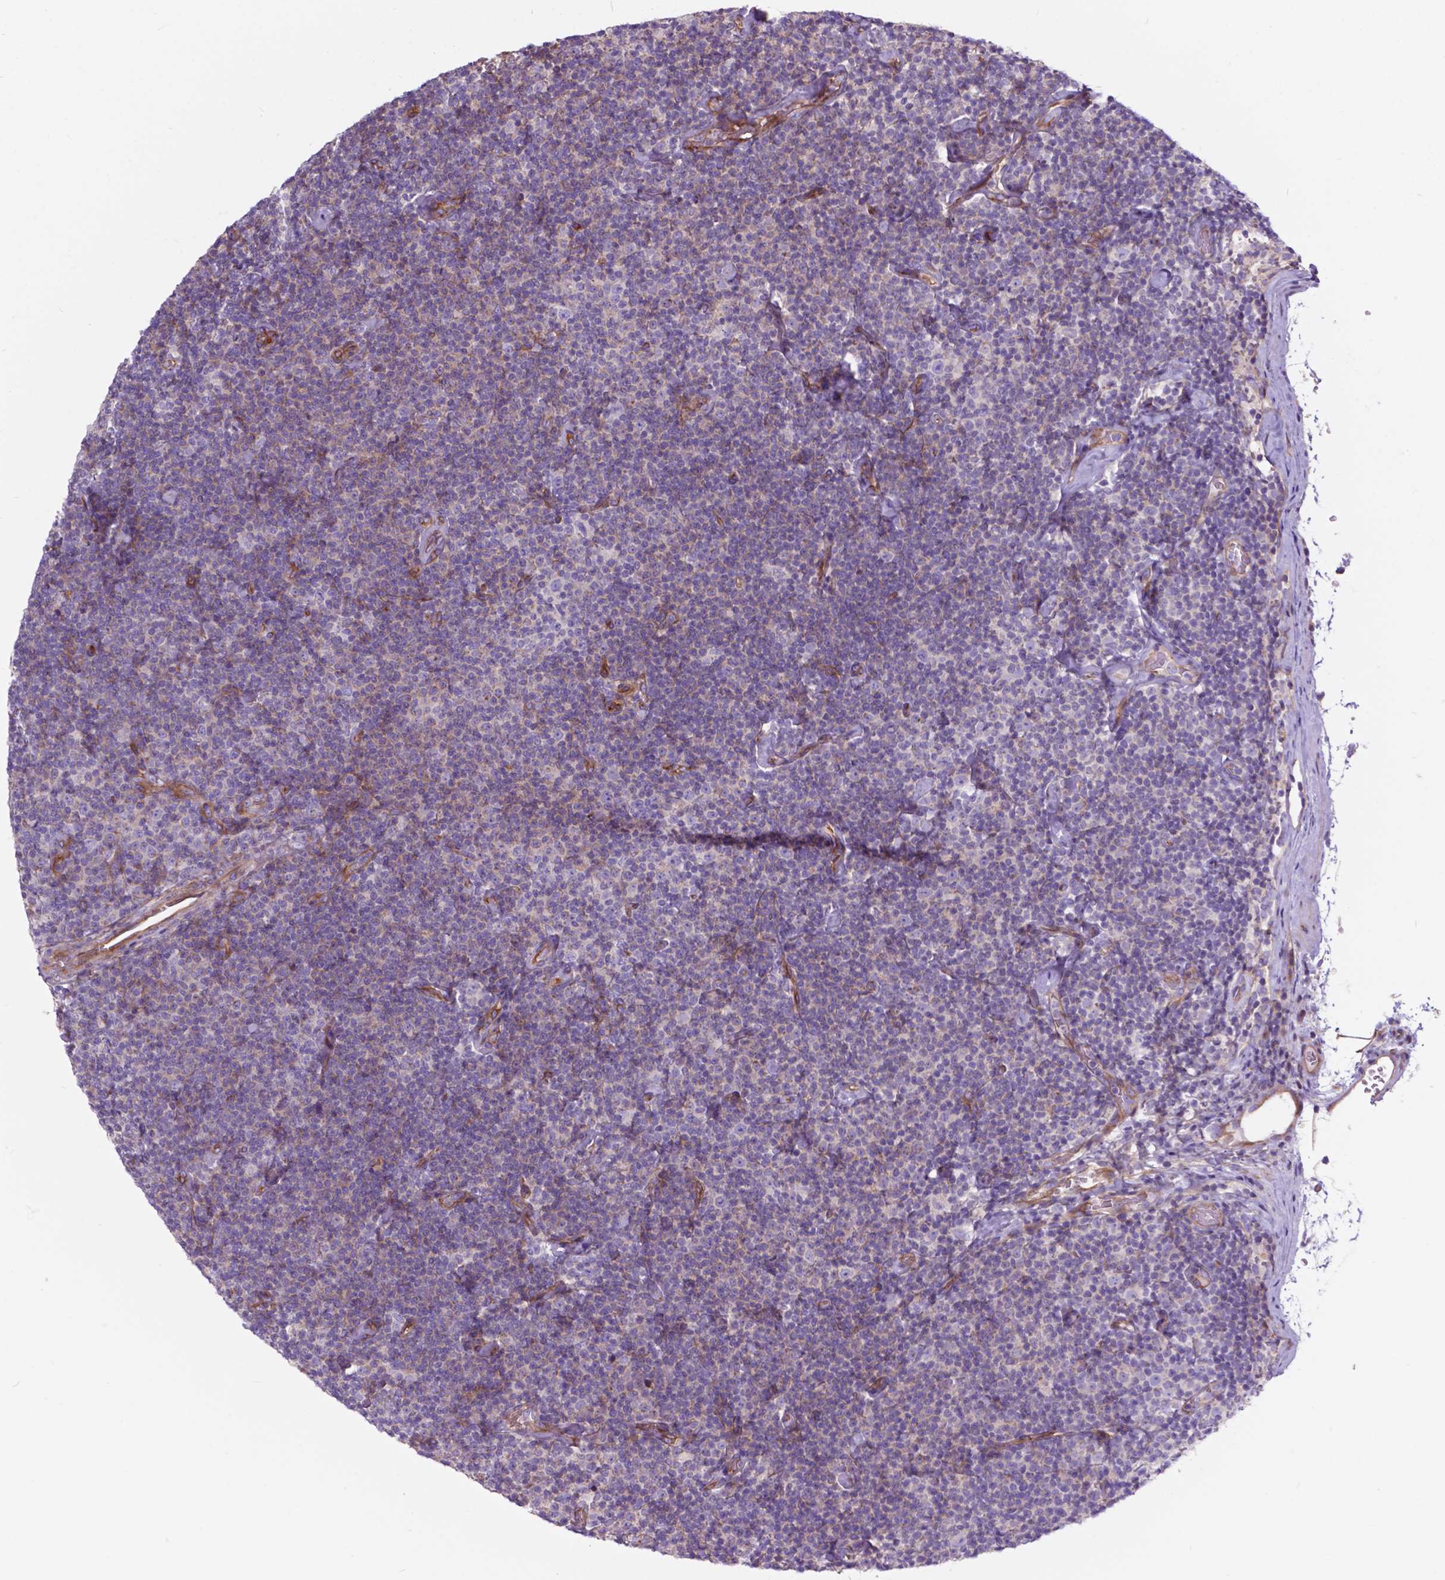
{"staining": {"intensity": "negative", "quantity": "none", "location": "none"}, "tissue": "lymphoma", "cell_type": "Tumor cells", "image_type": "cancer", "snomed": [{"axis": "morphology", "description": "Malignant lymphoma, non-Hodgkin's type, Low grade"}, {"axis": "topography", "description": "Lymph node"}], "caption": "A high-resolution image shows IHC staining of malignant lymphoma, non-Hodgkin's type (low-grade), which reveals no significant staining in tumor cells.", "gene": "FLT4", "patient": {"sex": "male", "age": 81}}